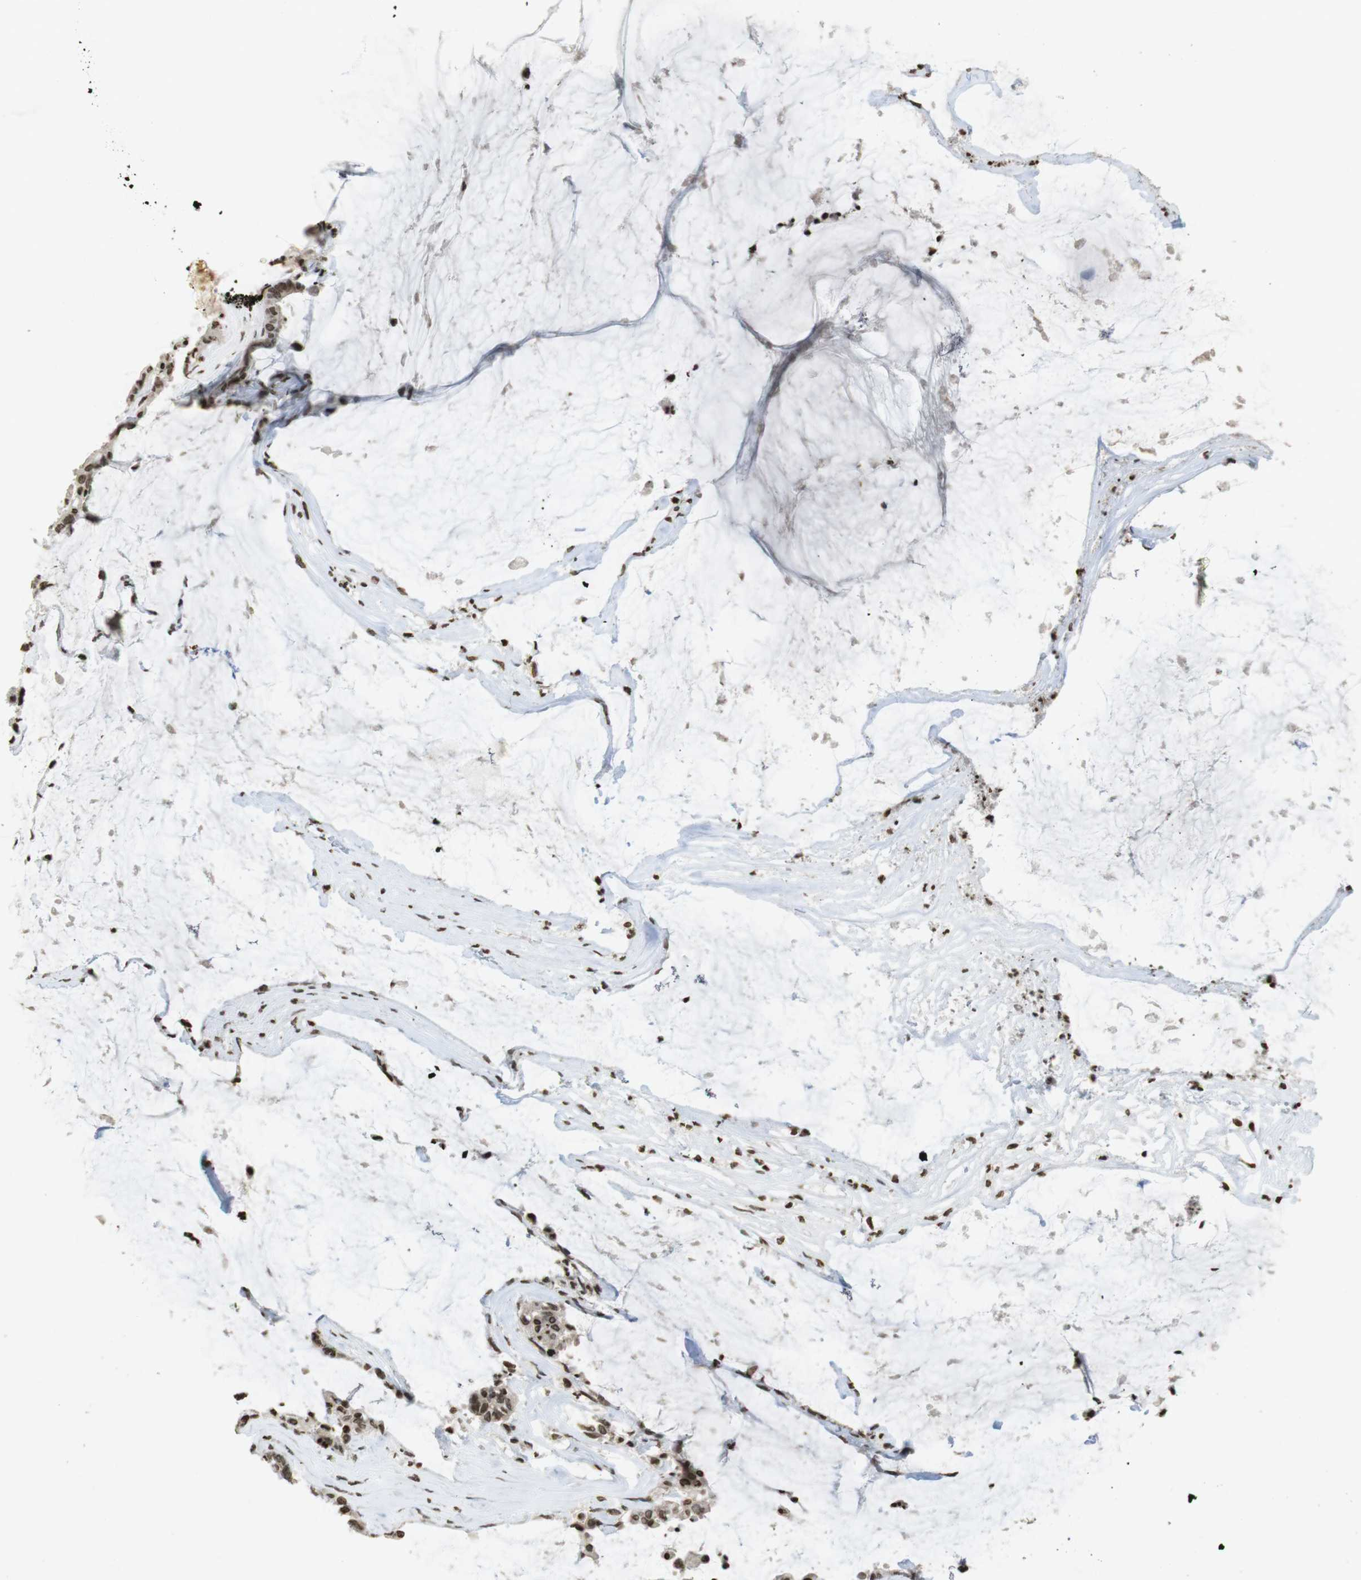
{"staining": {"intensity": "moderate", "quantity": ">75%", "location": "nuclear"}, "tissue": "pancreatic cancer", "cell_type": "Tumor cells", "image_type": "cancer", "snomed": [{"axis": "morphology", "description": "Adenocarcinoma, NOS"}, {"axis": "topography", "description": "Pancreas"}], "caption": "An image of adenocarcinoma (pancreatic) stained for a protein demonstrates moderate nuclear brown staining in tumor cells. (Stains: DAB in brown, nuclei in blue, Microscopy: brightfield microscopy at high magnification).", "gene": "FOXA3", "patient": {"sex": "male", "age": 41}}